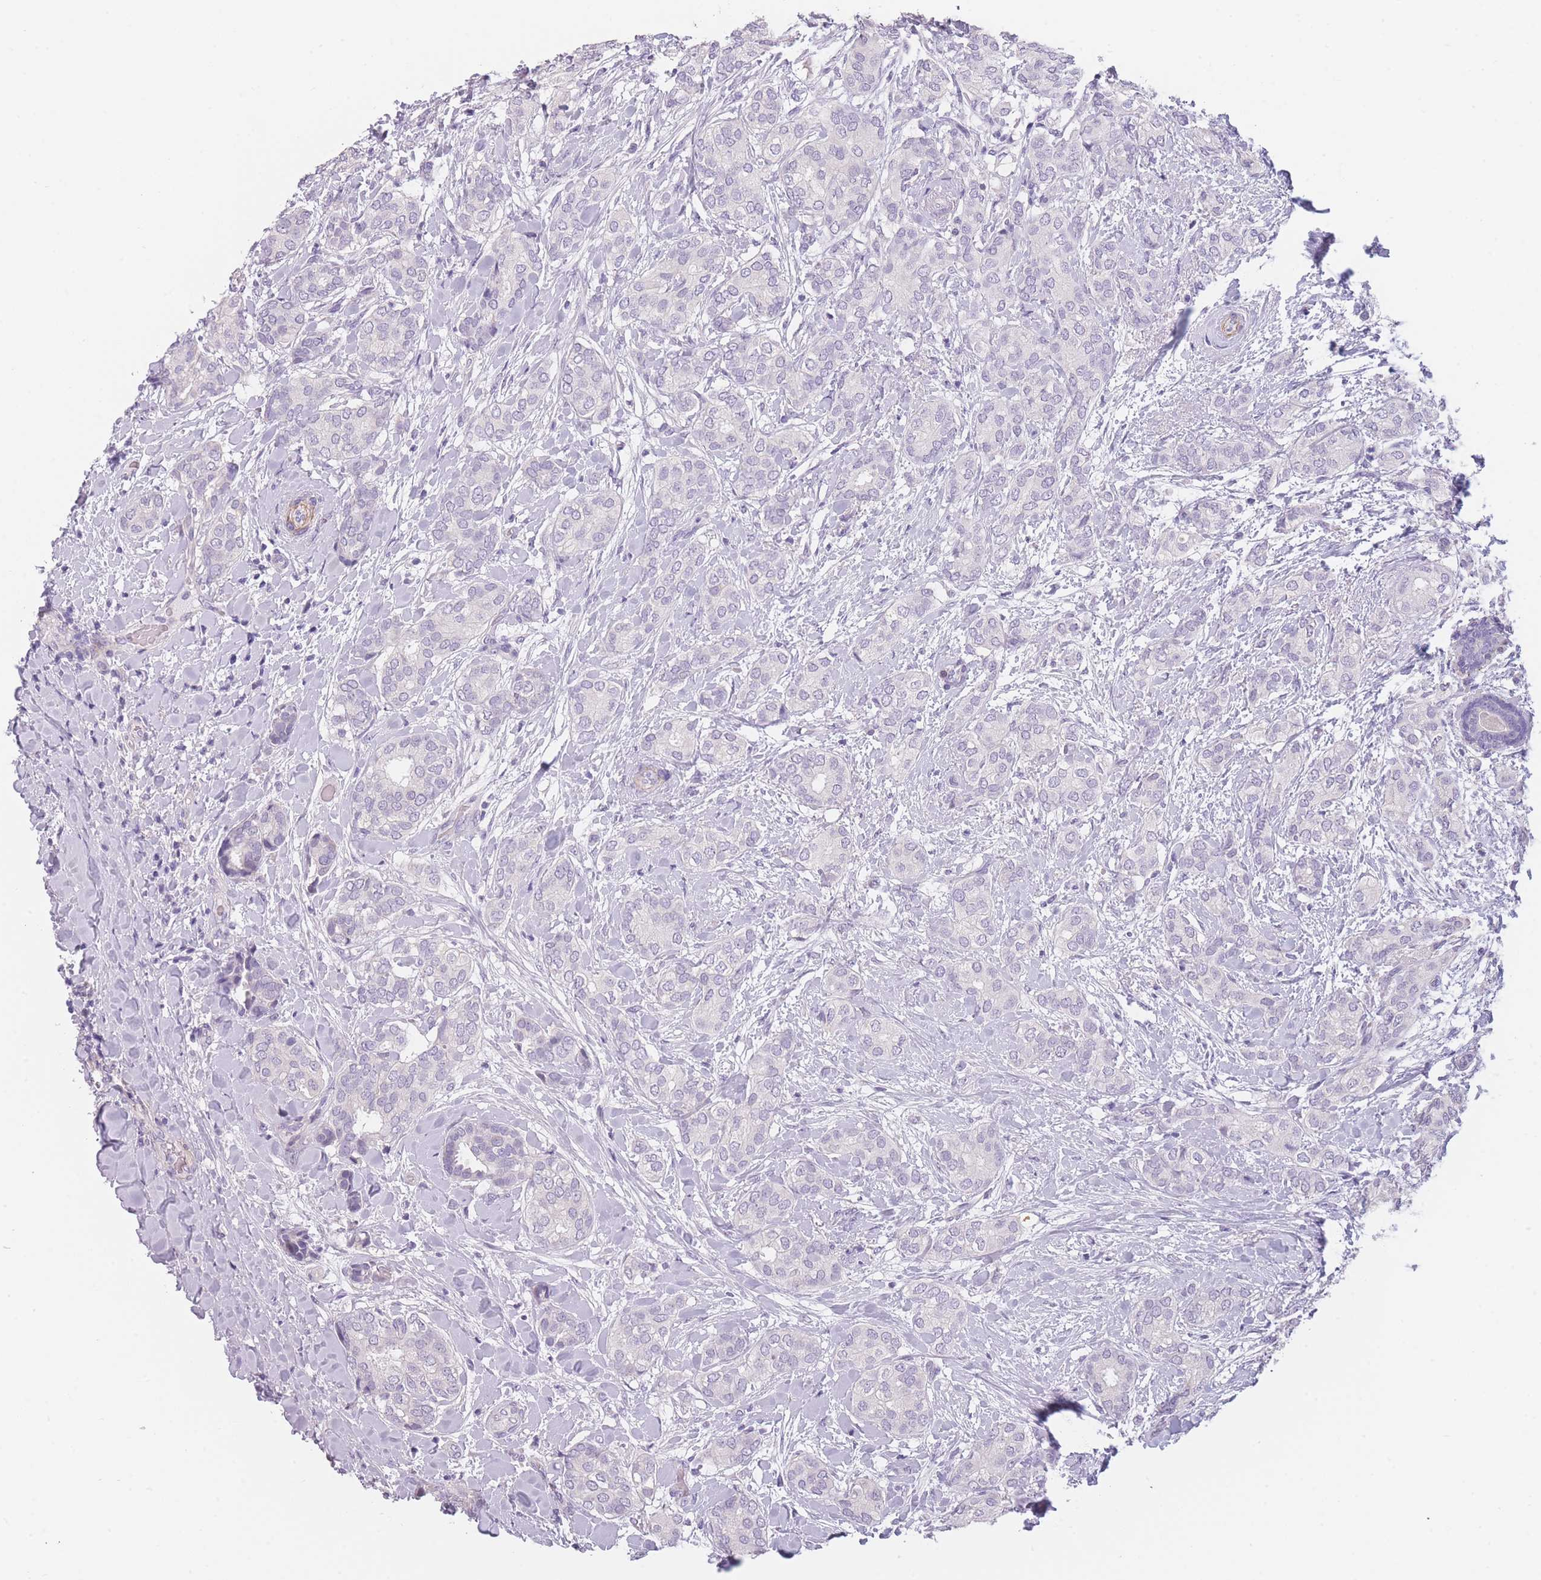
{"staining": {"intensity": "negative", "quantity": "none", "location": "none"}, "tissue": "breast cancer", "cell_type": "Tumor cells", "image_type": "cancer", "snomed": [{"axis": "morphology", "description": "Duct carcinoma"}, {"axis": "topography", "description": "Breast"}], "caption": "Immunohistochemistry of human breast intraductal carcinoma exhibits no expression in tumor cells.", "gene": "TMEM236", "patient": {"sex": "female", "age": 73}}